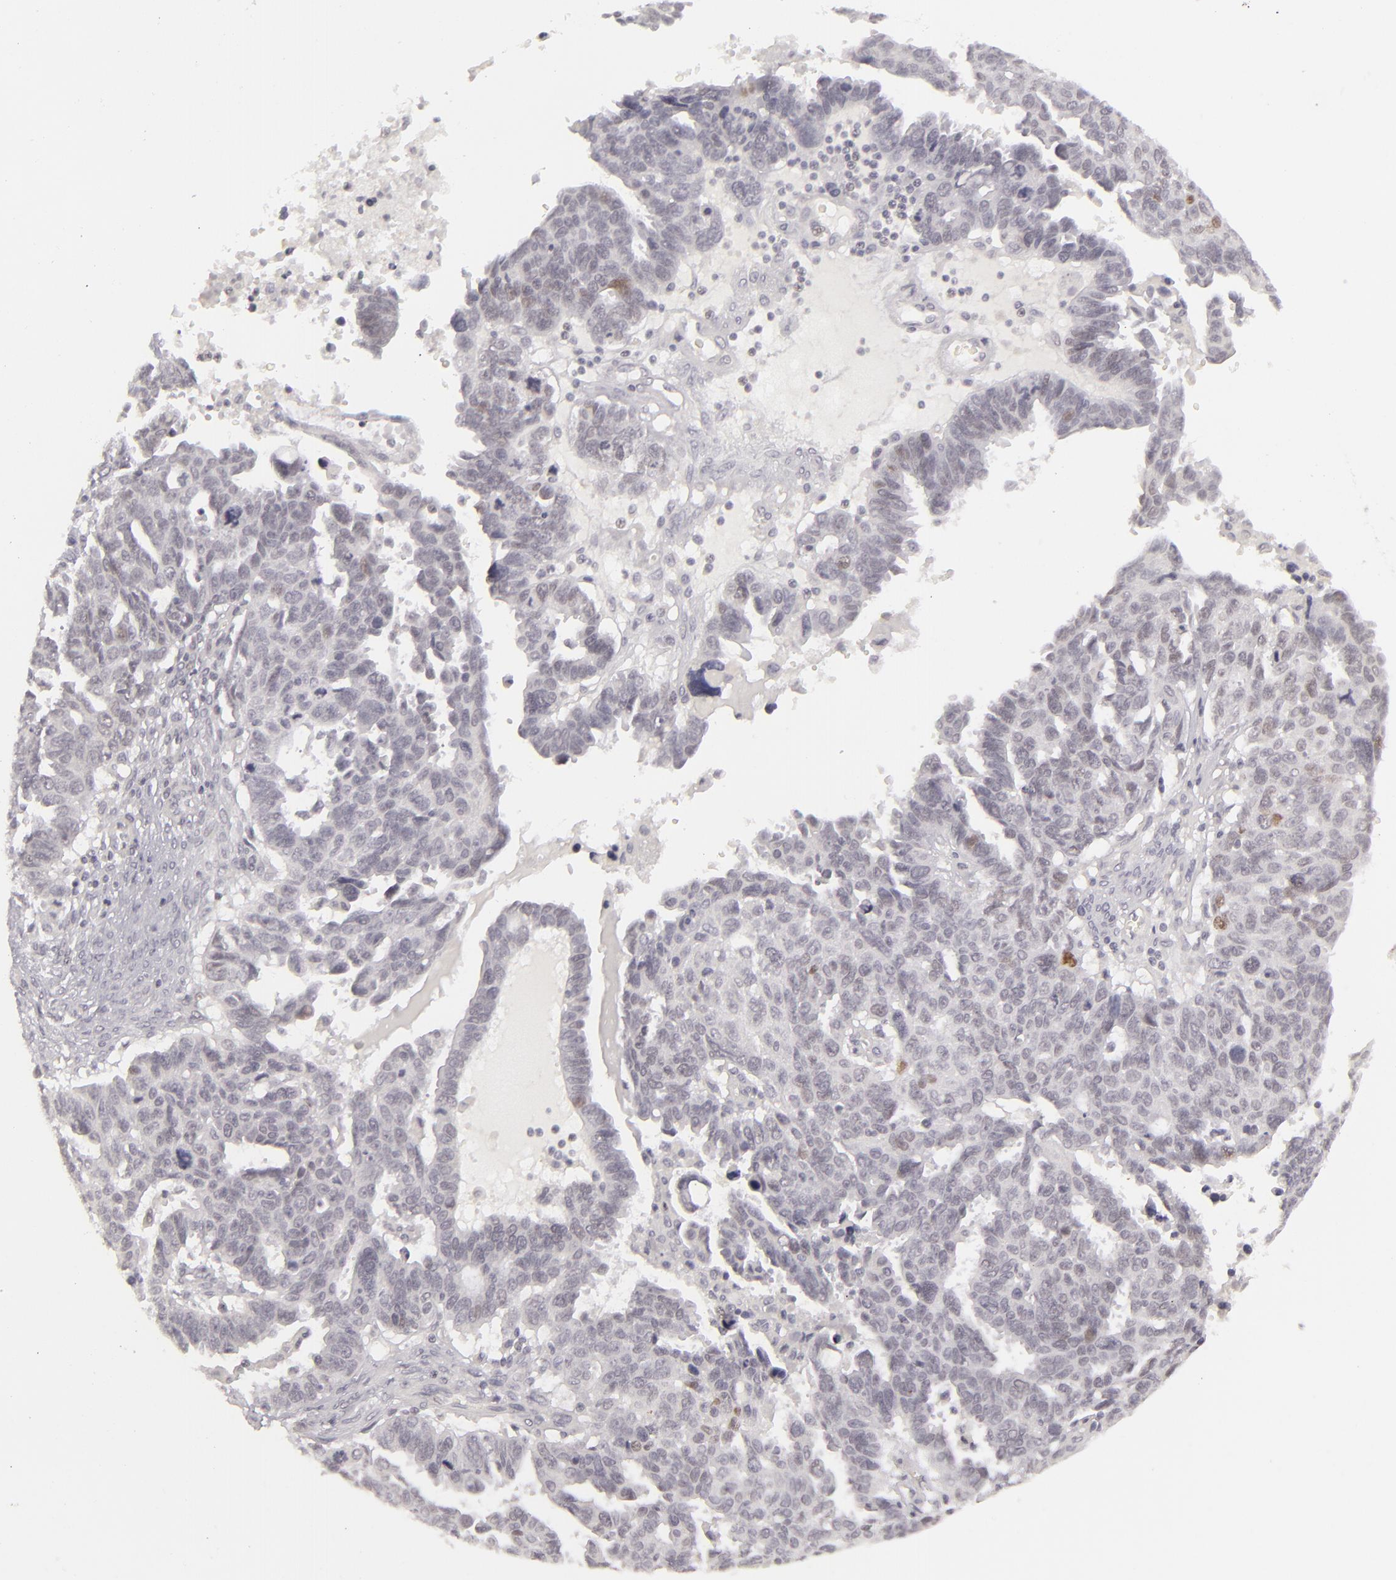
{"staining": {"intensity": "weak", "quantity": "<25%", "location": "nuclear"}, "tissue": "ovarian cancer", "cell_type": "Tumor cells", "image_type": "cancer", "snomed": [{"axis": "morphology", "description": "Carcinoma, endometroid"}, {"axis": "morphology", "description": "Cystadenocarcinoma, serous, NOS"}, {"axis": "topography", "description": "Ovary"}], "caption": "The immunohistochemistry histopathology image has no significant expression in tumor cells of ovarian serous cystadenocarcinoma tissue.", "gene": "SIX1", "patient": {"sex": "female", "age": 45}}